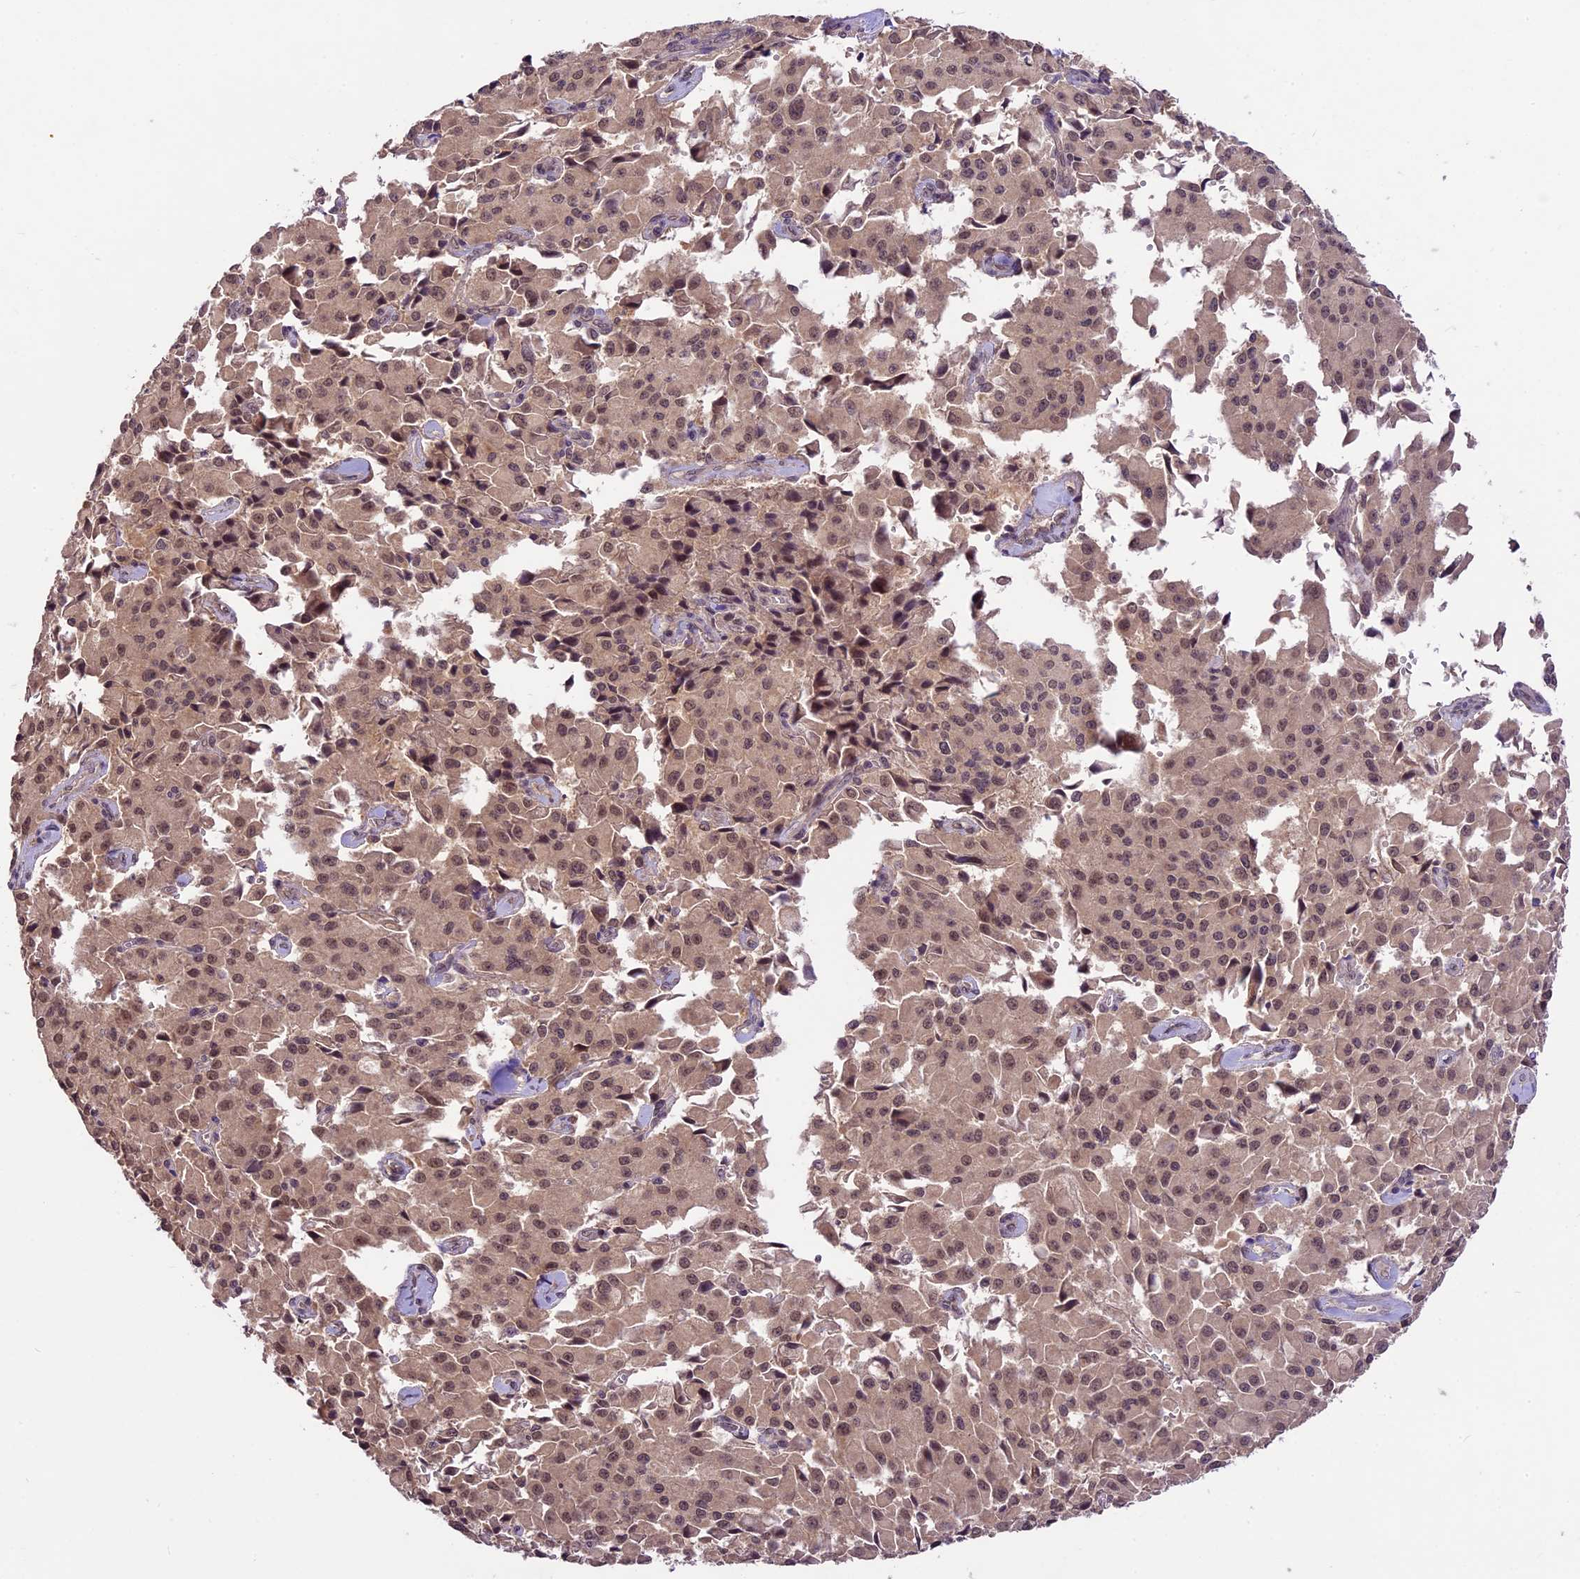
{"staining": {"intensity": "moderate", "quantity": ">75%", "location": "nuclear"}, "tissue": "pancreatic cancer", "cell_type": "Tumor cells", "image_type": "cancer", "snomed": [{"axis": "morphology", "description": "Adenocarcinoma, NOS"}, {"axis": "topography", "description": "Pancreas"}], "caption": "IHC image of neoplastic tissue: pancreatic cancer (adenocarcinoma) stained using IHC demonstrates medium levels of moderate protein expression localized specifically in the nuclear of tumor cells, appearing as a nuclear brown color.", "gene": "ATP10A", "patient": {"sex": "male", "age": 65}}